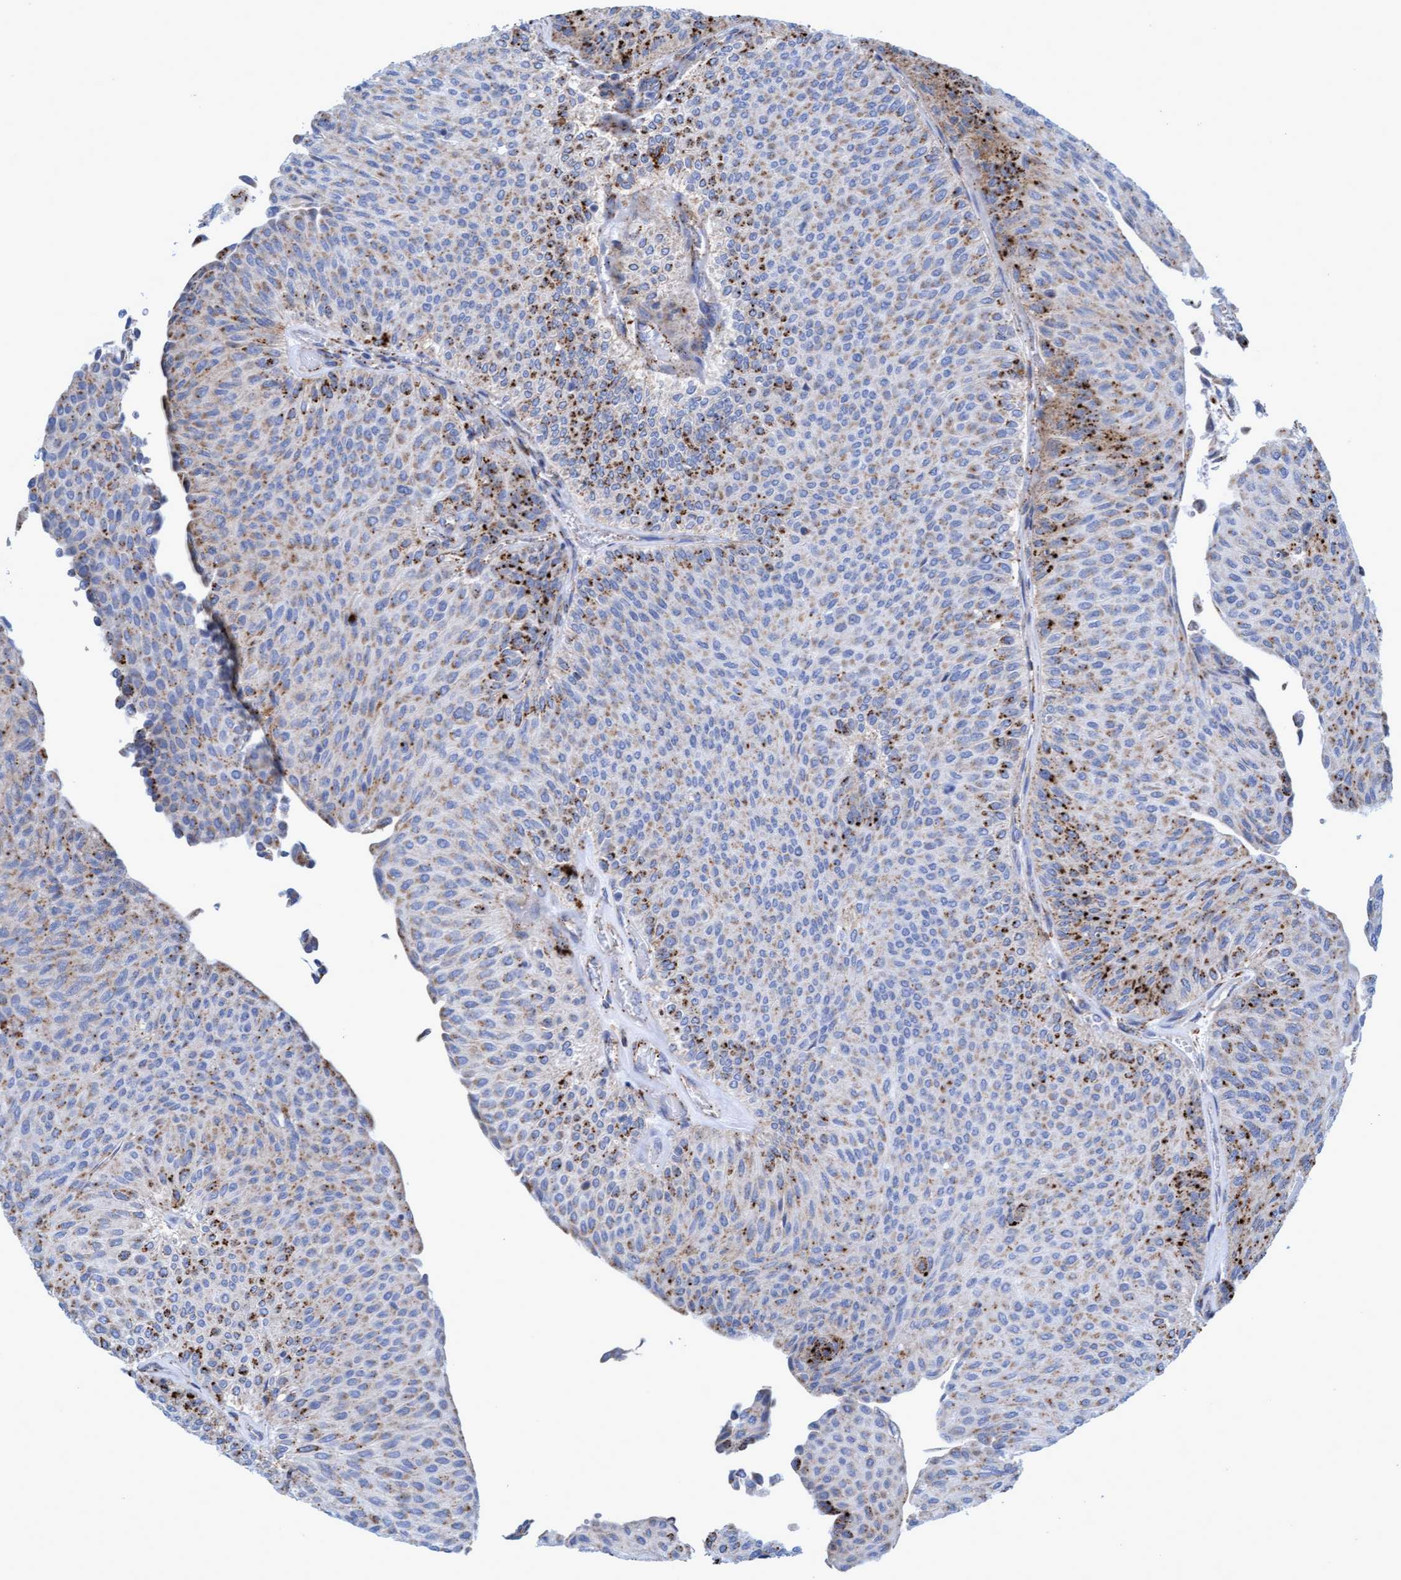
{"staining": {"intensity": "moderate", "quantity": "25%-75%", "location": "cytoplasmic/membranous"}, "tissue": "urothelial cancer", "cell_type": "Tumor cells", "image_type": "cancer", "snomed": [{"axis": "morphology", "description": "Urothelial carcinoma, Low grade"}, {"axis": "topography", "description": "Urinary bladder"}], "caption": "Immunohistochemical staining of urothelial carcinoma (low-grade) reveals medium levels of moderate cytoplasmic/membranous expression in approximately 25%-75% of tumor cells.", "gene": "SGSH", "patient": {"sex": "male", "age": 78}}